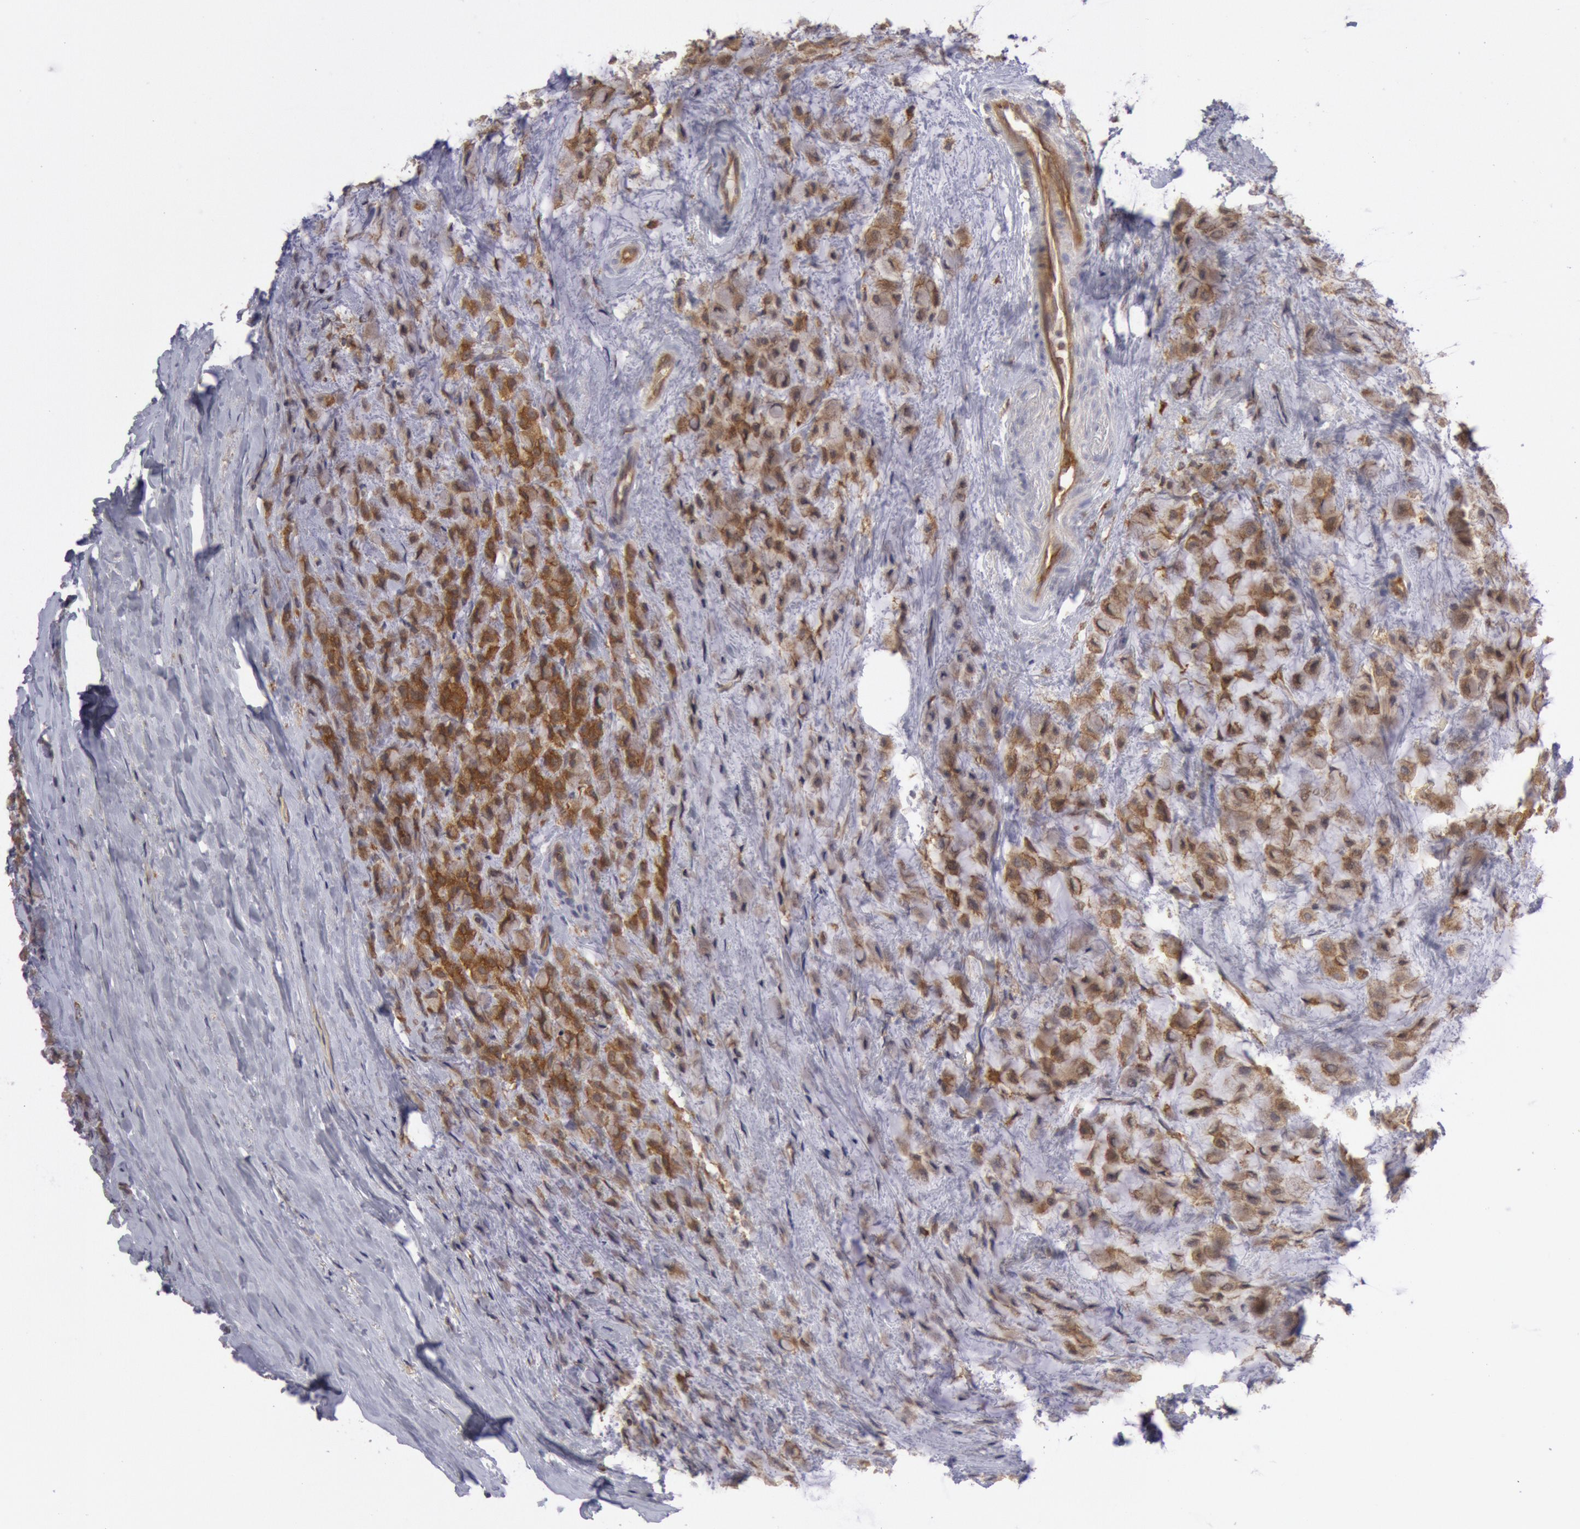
{"staining": {"intensity": "moderate", "quantity": ">75%", "location": "cytoplasmic/membranous"}, "tissue": "breast cancer", "cell_type": "Tumor cells", "image_type": "cancer", "snomed": [{"axis": "morphology", "description": "Lobular carcinoma"}, {"axis": "topography", "description": "Breast"}], "caption": "This photomicrograph reveals immunohistochemistry staining of human breast lobular carcinoma, with medium moderate cytoplasmic/membranous positivity in about >75% of tumor cells.", "gene": "IKBKB", "patient": {"sex": "female", "age": 85}}